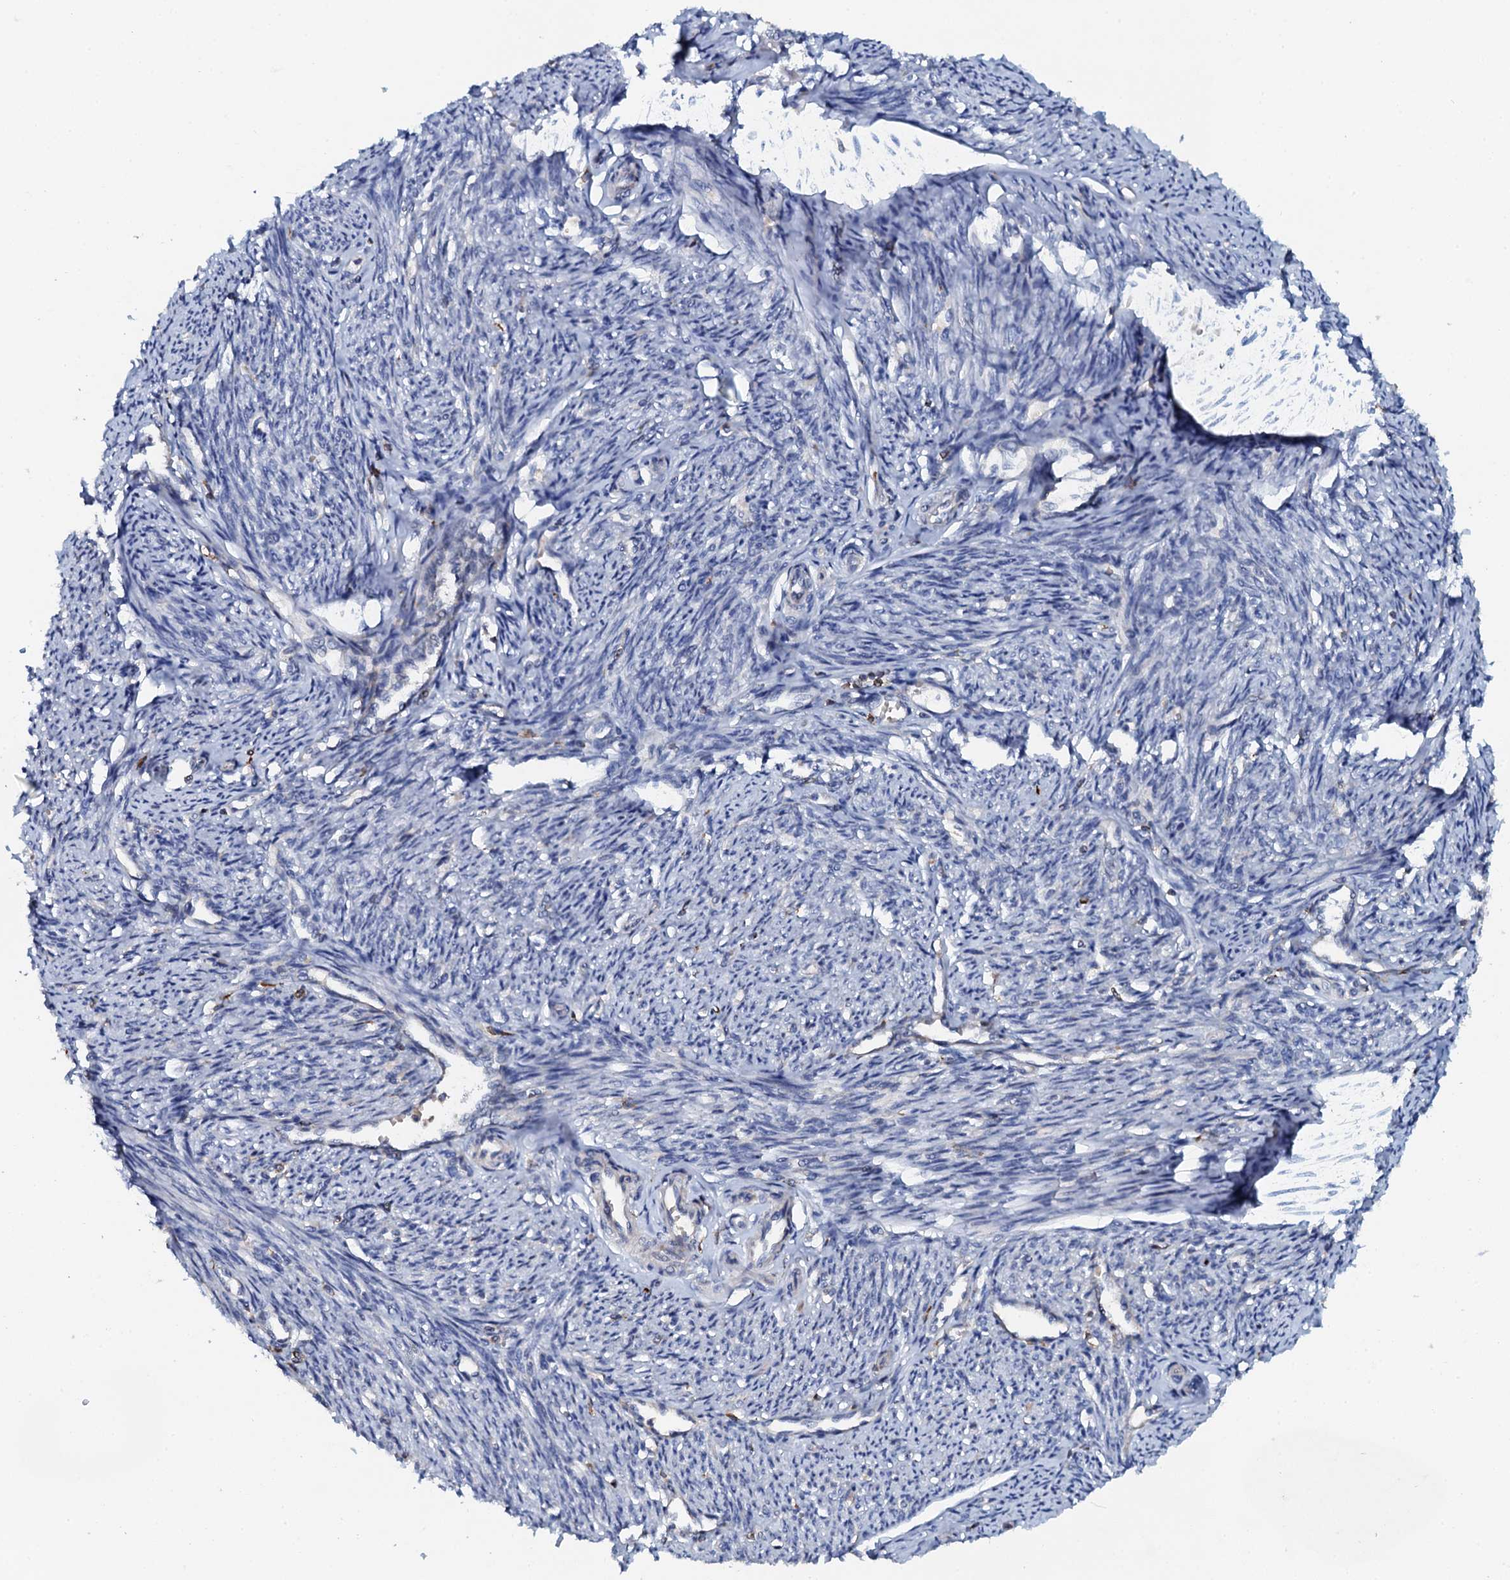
{"staining": {"intensity": "moderate", "quantity": "25%-75%", "location": "cytoplasmic/membranous"}, "tissue": "smooth muscle", "cell_type": "Smooth muscle cells", "image_type": "normal", "snomed": [{"axis": "morphology", "description": "Normal tissue, NOS"}, {"axis": "topography", "description": "Smooth muscle"}, {"axis": "topography", "description": "Uterus"}], "caption": "IHC histopathology image of normal smooth muscle: smooth muscle stained using IHC exhibits medium levels of moderate protein expression localized specifically in the cytoplasmic/membranous of smooth muscle cells, appearing as a cytoplasmic/membranous brown color.", "gene": "VAMP8", "patient": {"sex": "female", "age": 59}}